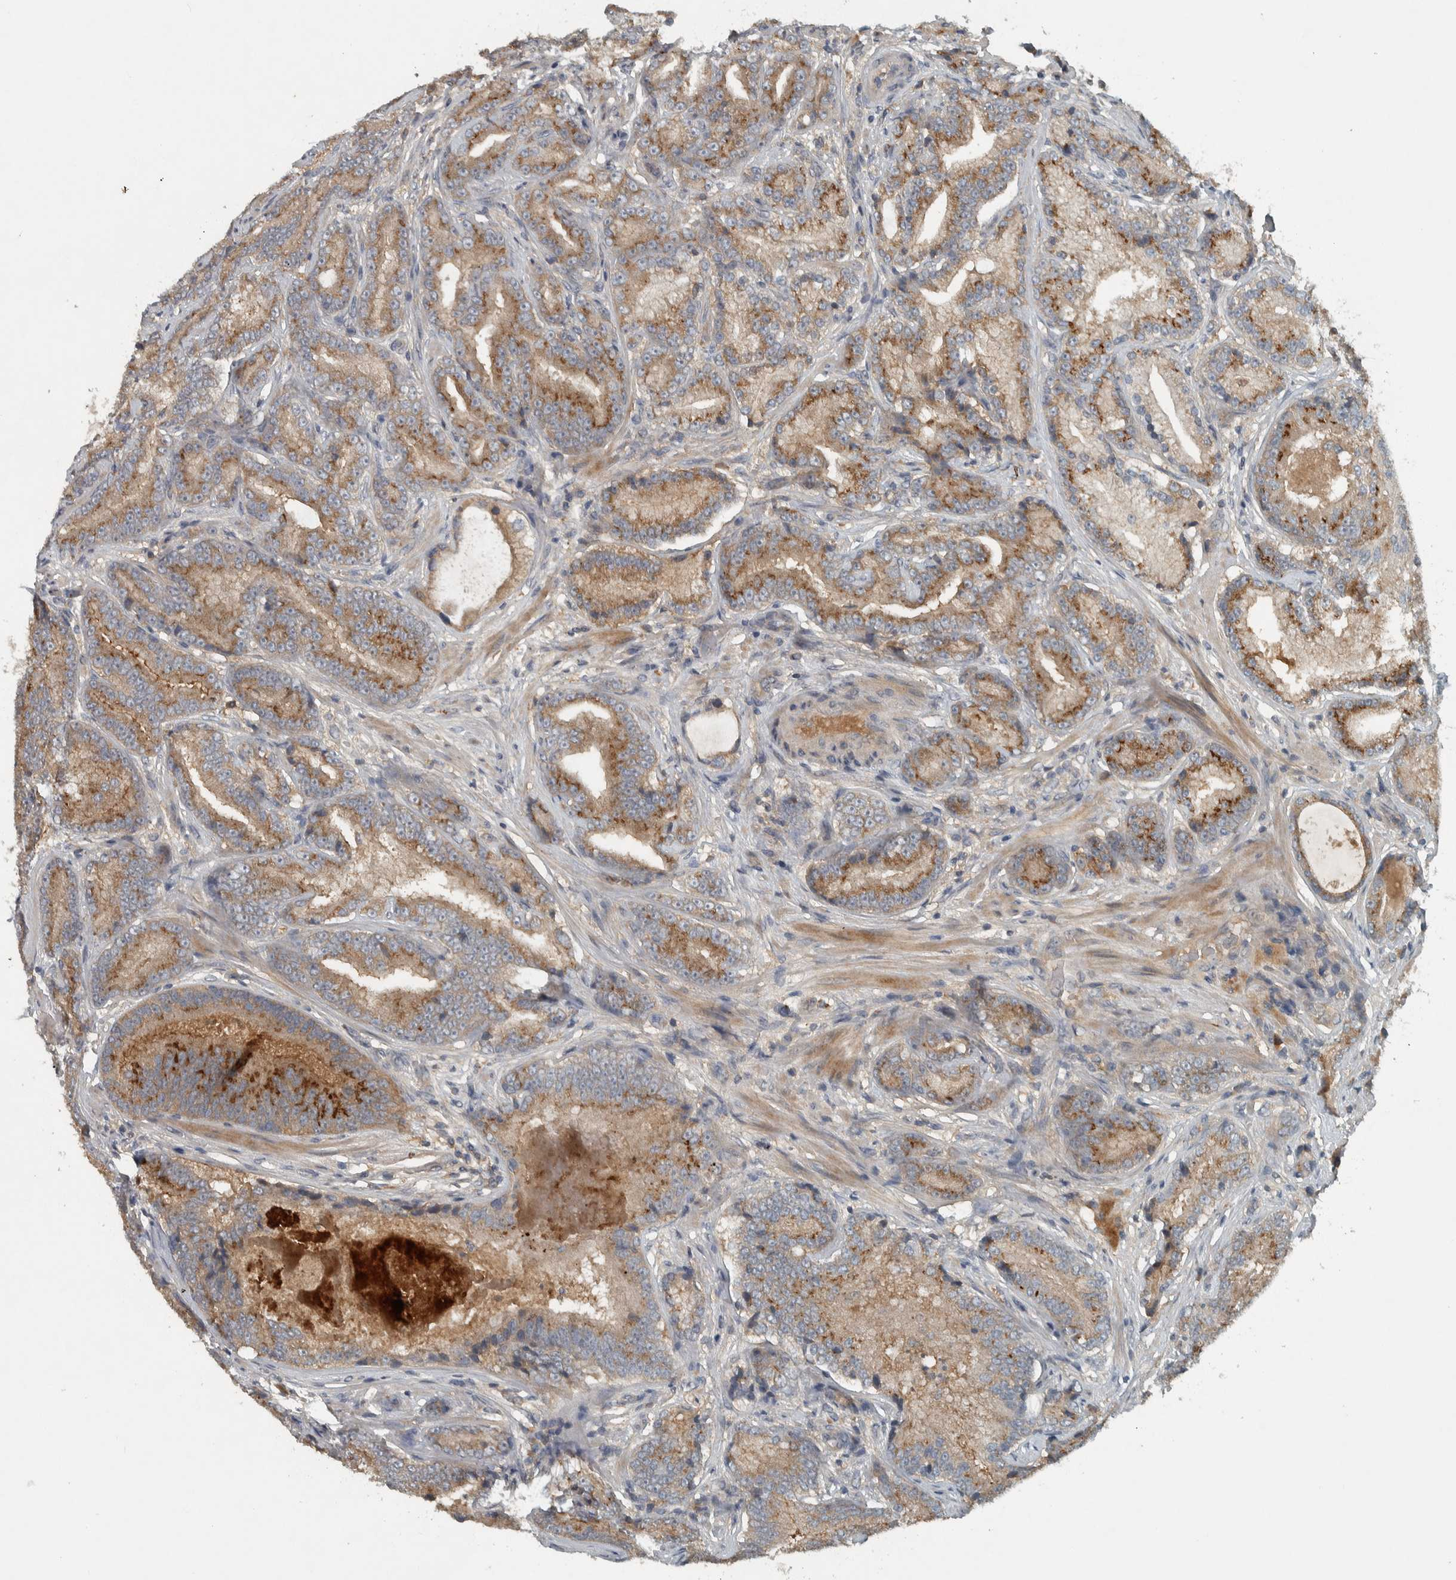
{"staining": {"intensity": "moderate", "quantity": ">75%", "location": "cytoplasmic/membranous"}, "tissue": "prostate cancer", "cell_type": "Tumor cells", "image_type": "cancer", "snomed": [{"axis": "morphology", "description": "Adenocarcinoma, High grade"}, {"axis": "topography", "description": "Prostate"}], "caption": "DAB (3,3'-diaminobenzidine) immunohistochemical staining of high-grade adenocarcinoma (prostate) displays moderate cytoplasmic/membranous protein staining in approximately >75% of tumor cells.", "gene": "CLCN2", "patient": {"sex": "male", "age": 55}}